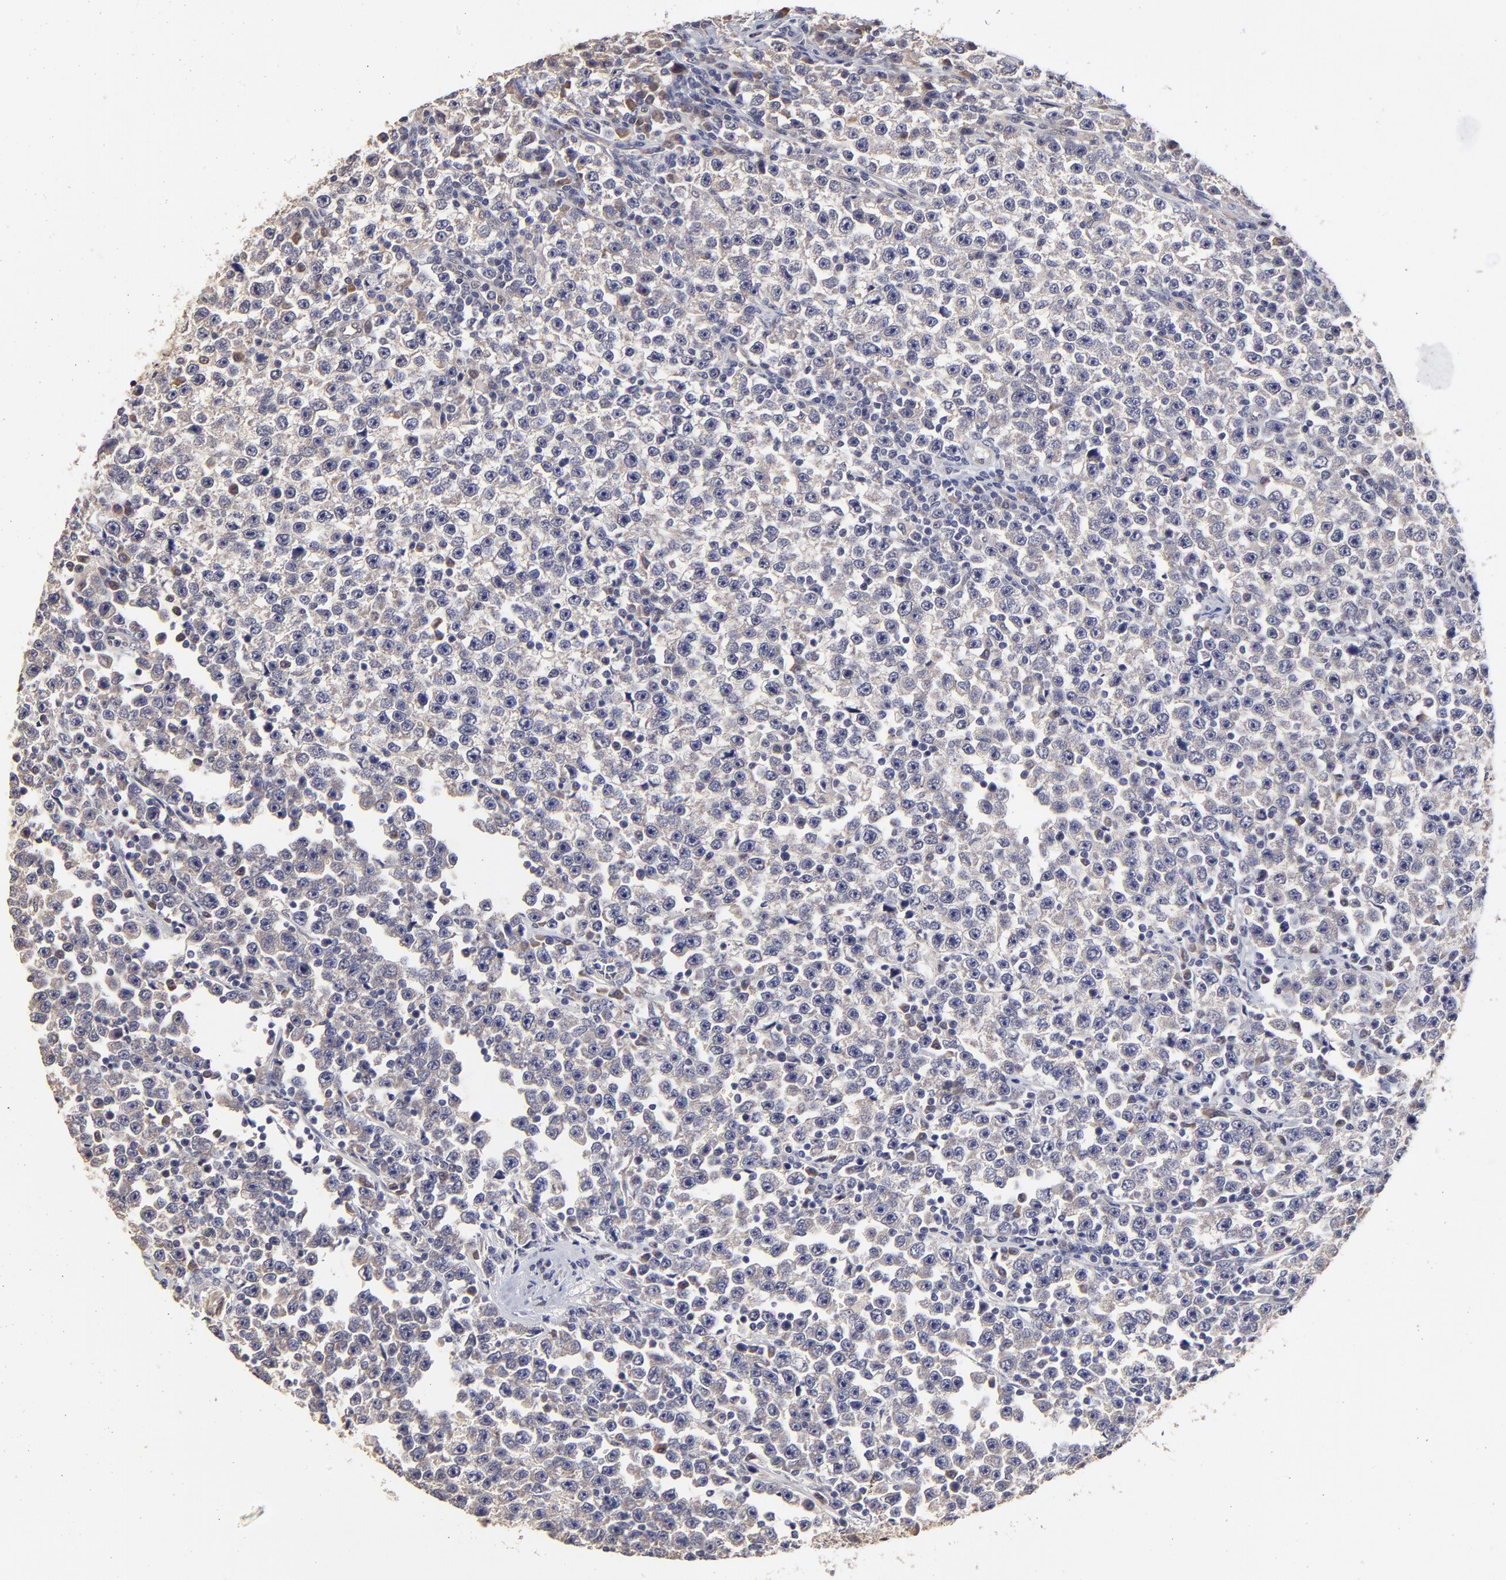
{"staining": {"intensity": "weak", "quantity": "<25%", "location": "cytoplasmic/membranous"}, "tissue": "testis cancer", "cell_type": "Tumor cells", "image_type": "cancer", "snomed": [{"axis": "morphology", "description": "Seminoma, NOS"}, {"axis": "topography", "description": "Testis"}], "caption": "Immunohistochemical staining of human testis seminoma demonstrates no significant positivity in tumor cells.", "gene": "ZNF10", "patient": {"sex": "male", "age": 43}}